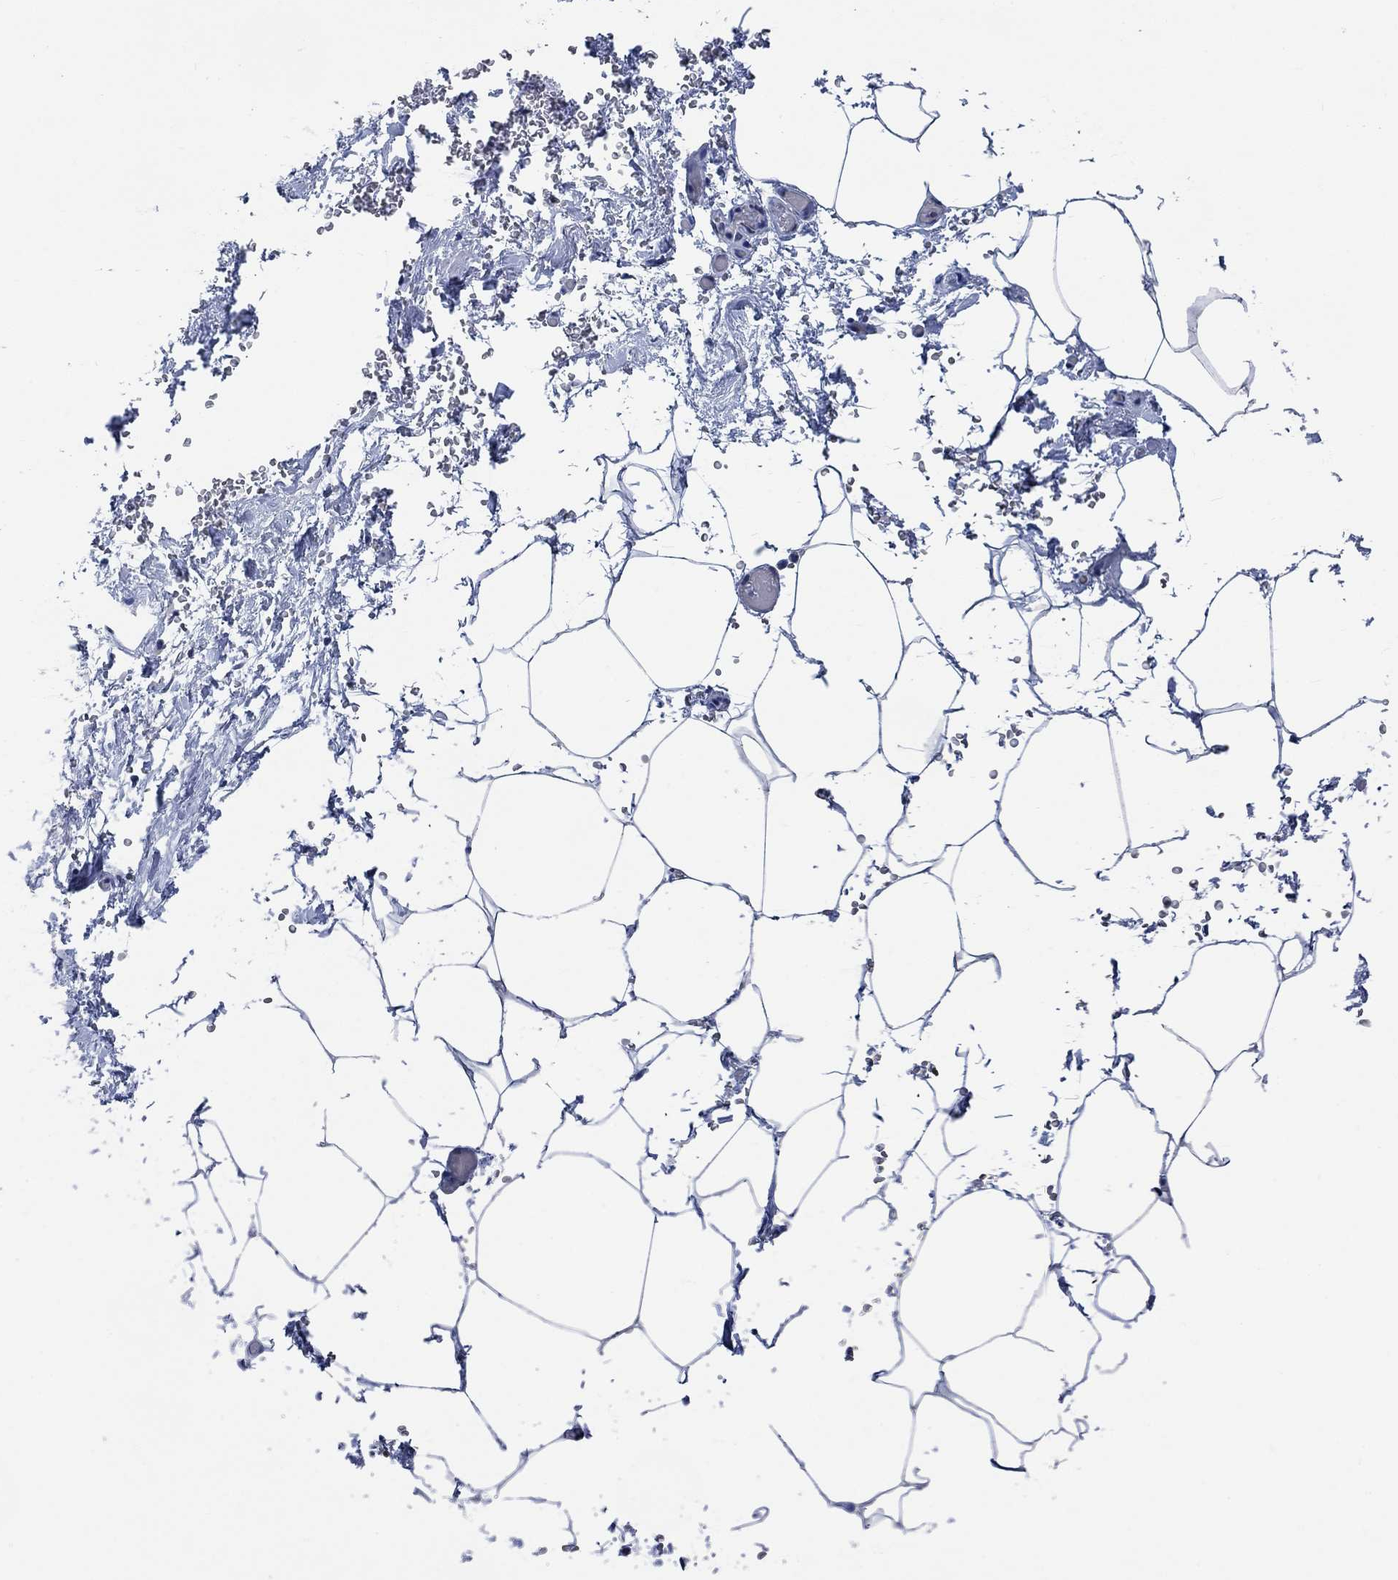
{"staining": {"intensity": "negative", "quantity": "none", "location": "none"}, "tissue": "adipose tissue", "cell_type": "Adipocytes", "image_type": "normal", "snomed": [{"axis": "morphology", "description": "Normal tissue, NOS"}, {"axis": "topography", "description": "Soft tissue"}, {"axis": "topography", "description": "Adipose tissue"}, {"axis": "topography", "description": "Vascular tissue"}, {"axis": "topography", "description": "Peripheral nerve tissue"}], "caption": "Adipose tissue was stained to show a protein in brown. There is no significant staining in adipocytes. Nuclei are stained in blue.", "gene": "OBSCN", "patient": {"sex": "male", "age": 68}}